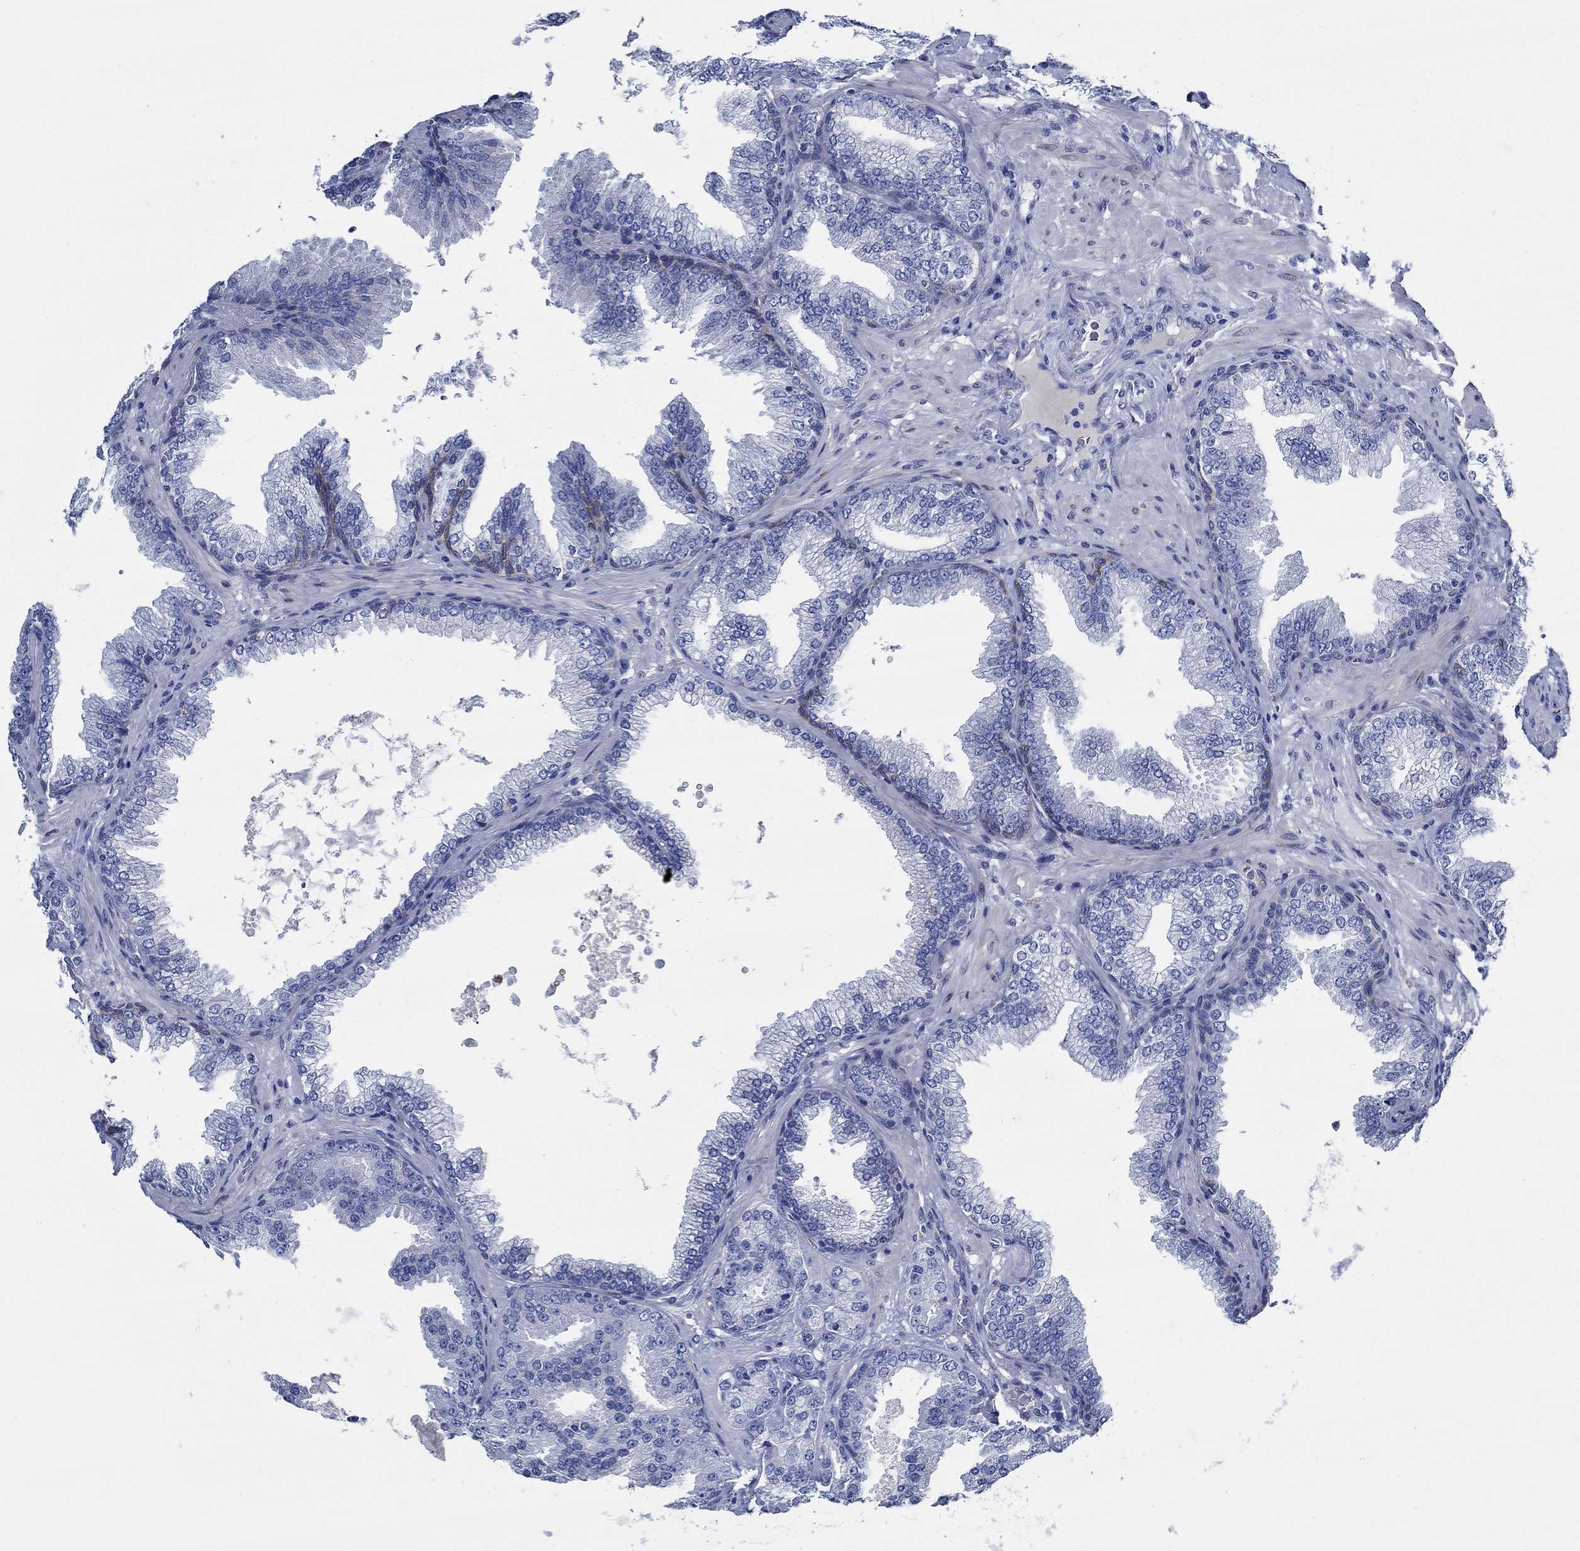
{"staining": {"intensity": "negative", "quantity": "none", "location": "none"}, "tissue": "prostate cancer", "cell_type": "Tumor cells", "image_type": "cancer", "snomed": [{"axis": "morphology", "description": "Adenocarcinoma, Low grade"}, {"axis": "topography", "description": "Prostate"}], "caption": "An IHC photomicrograph of prostate adenocarcinoma (low-grade) is shown. There is no staining in tumor cells of prostate adenocarcinoma (low-grade).", "gene": "HECW2", "patient": {"sex": "male", "age": 68}}